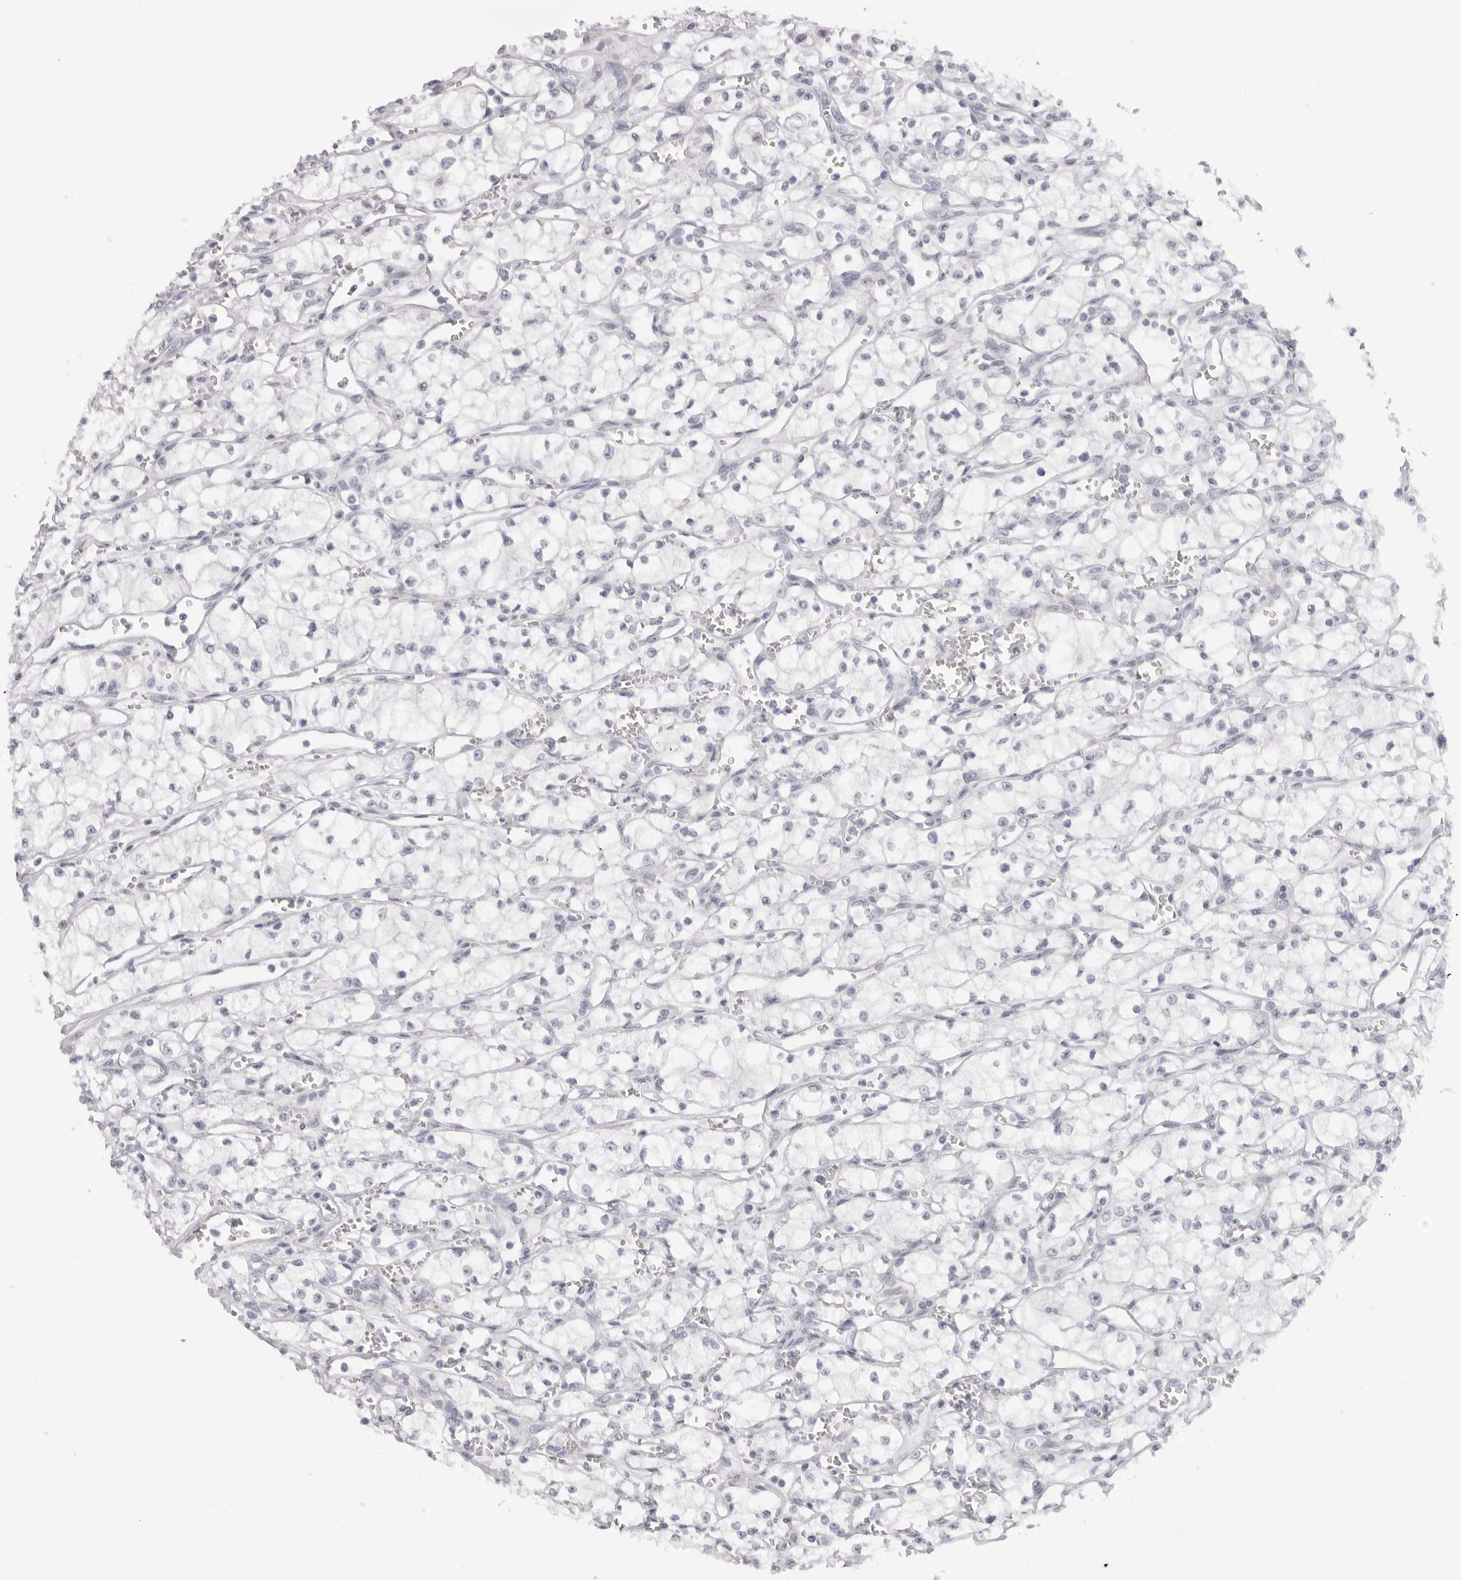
{"staining": {"intensity": "negative", "quantity": "none", "location": "none"}, "tissue": "renal cancer", "cell_type": "Tumor cells", "image_type": "cancer", "snomed": [{"axis": "morphology", "description": "Adenocarcinoma, NOS"}, {"axis": "topography", "description": "Kidney"}], "caption": "There is no significant expression in tumor cells of adenocarcinoma (renal). Nuclei are stained in blue.", "gene": "KLK12", "patient": {"sex": "male", "age": 59}}